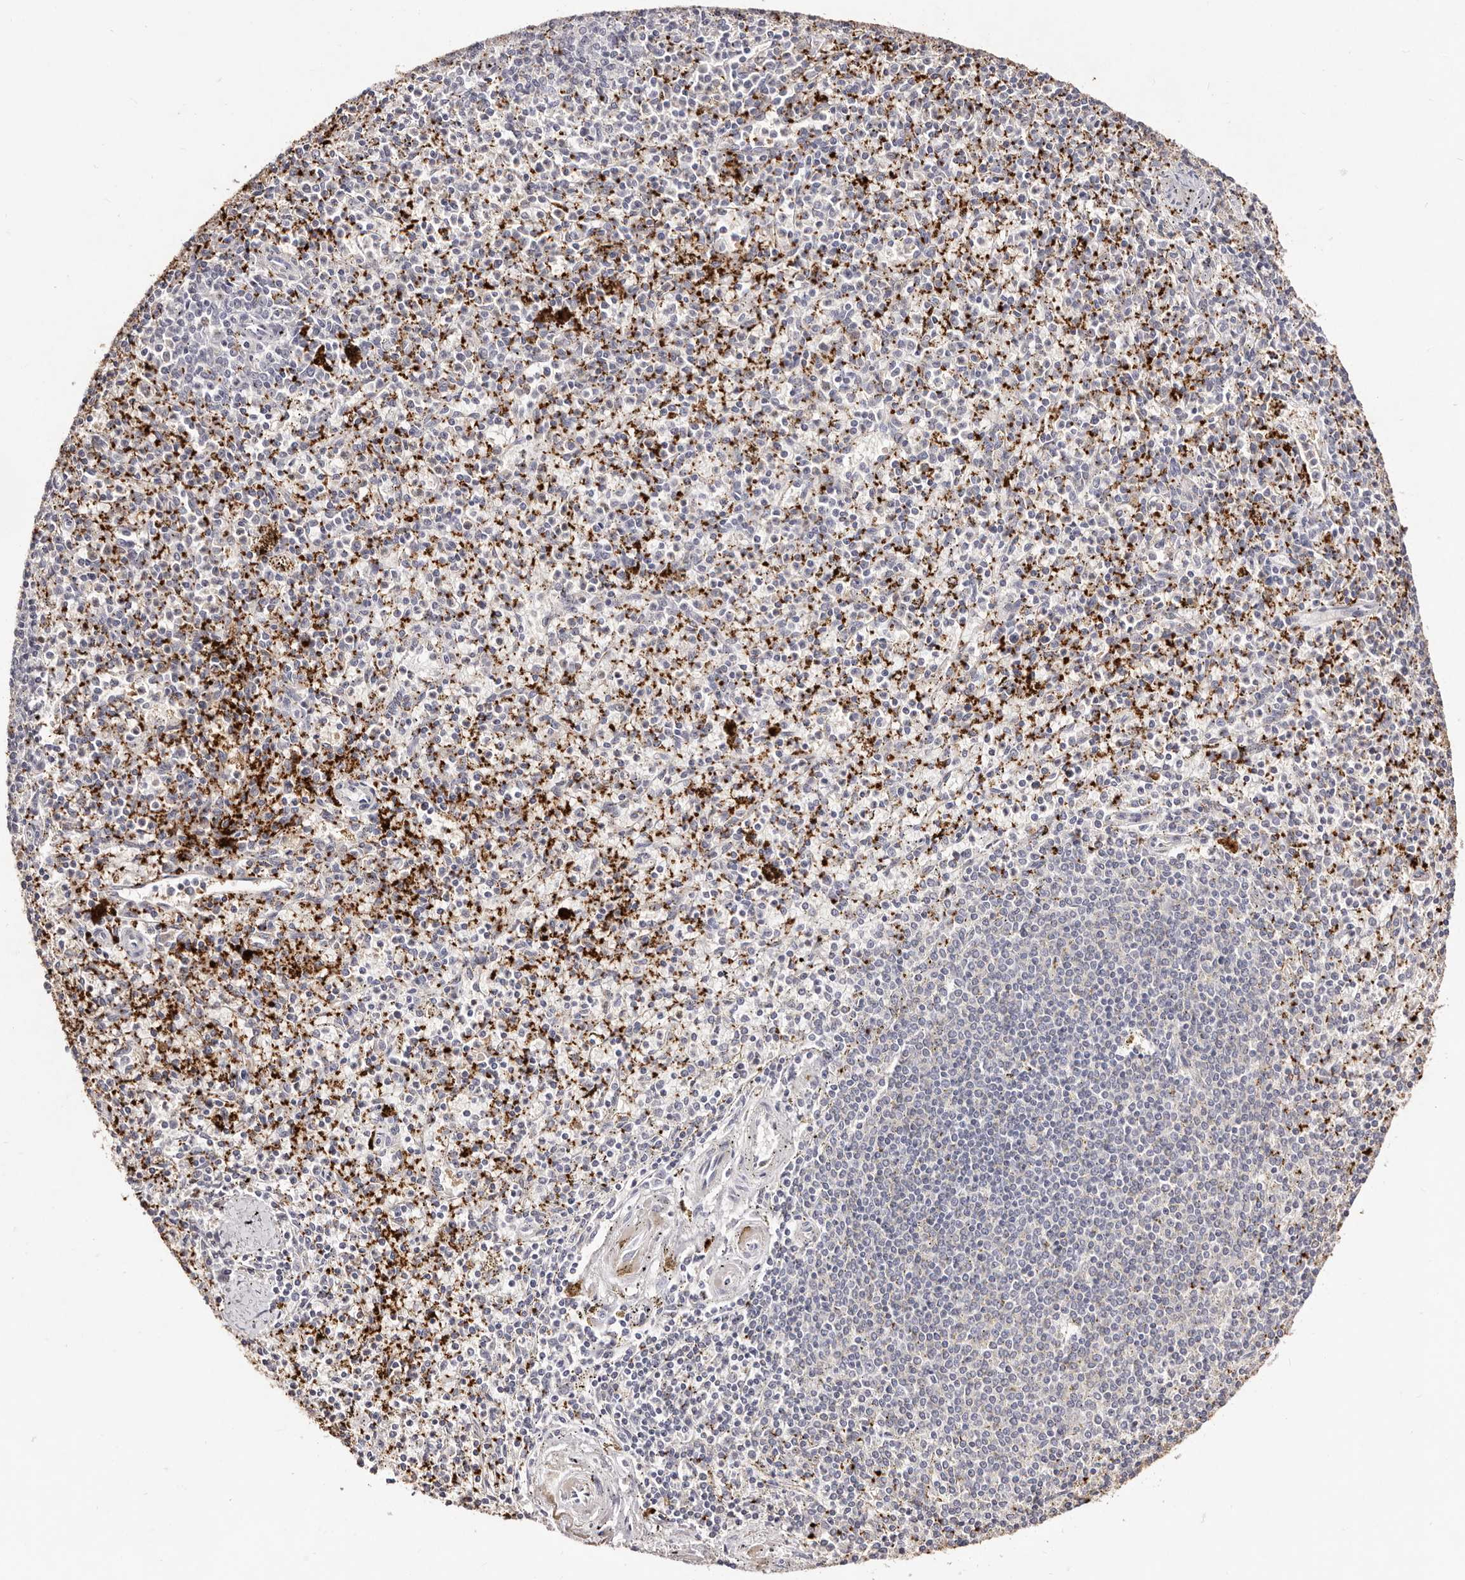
{"staining": {"intensity": "negative", "quantity": "none", "location": "none"}, "tissue": "spleen", "cell_type": "Cells in red pulp", "image_type": "normal", "snomed": [{"axis": "morphology", "description": "Normal tissue, NOS"}, {"axis": "topography", "description": "Spleen"}], "caption": "IHC histopathology image of unremarkable spleen stained for a protein (brown), which shows no expression in cells in red pulp.", "gene": "PF4", "patient": {"sex": "male", "age": 72}}